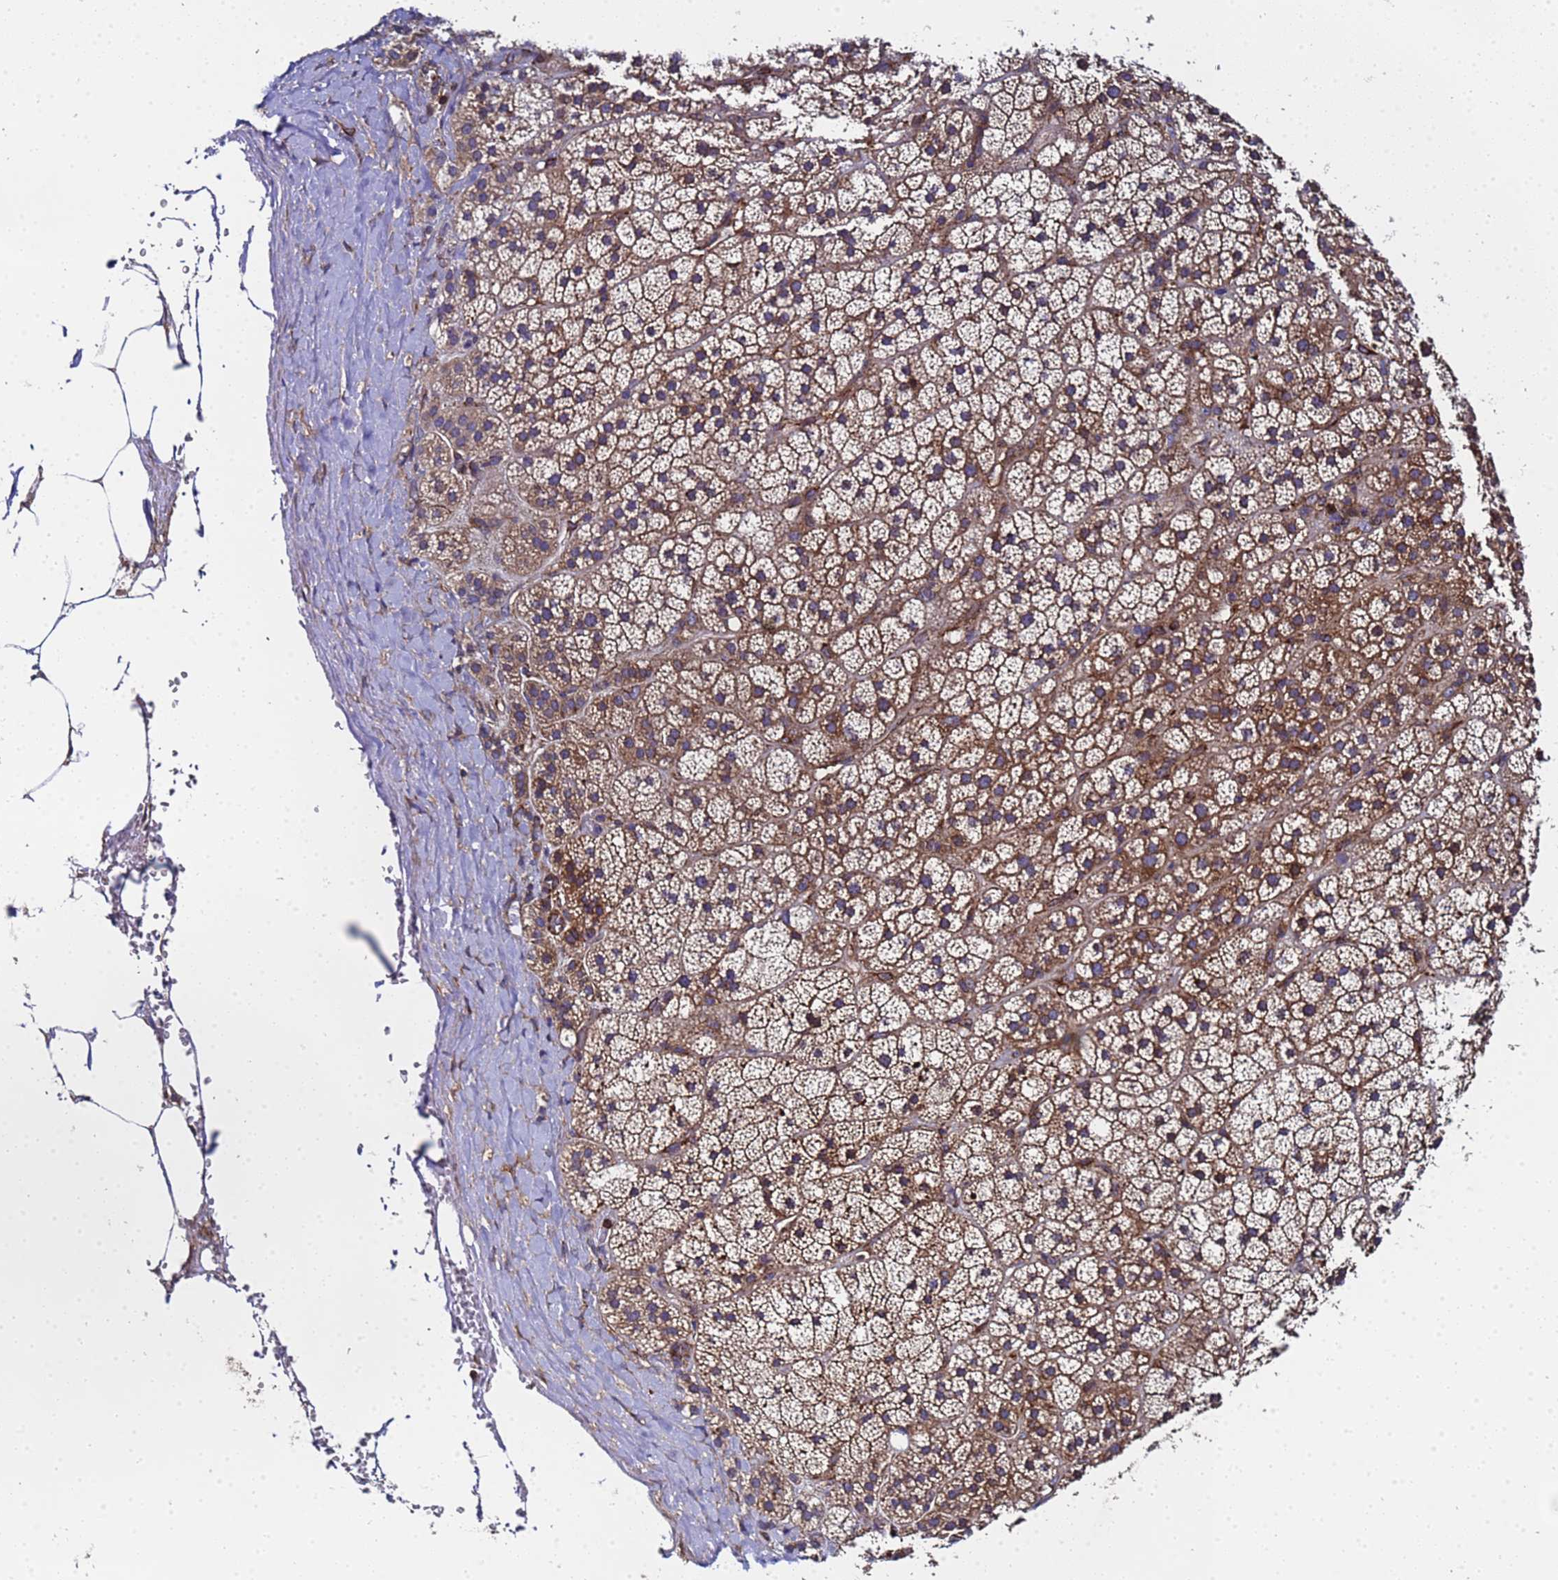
{"staining": {"intensity": "moderate", "quantity": "25%-75%", "location": "cytoplasmic/membranous"}, "tissue": "adrenal gland", "cell_type": "Glandular cells", "image_type": "normal", "snomed": [{"axis": "morphology", "description": "Normal tissue, NOS"}, {"axis": "topography", "description": "Adrenal gland"}], "caption": "Adrenal gland stained with DAB (3,3'-diaminobenzidine) IHC demonstrates medium levels of moderate cytoplasmic/membranous staining in approximately 25%-75% of glandular cells.", "gene": "MOCS1", "patient": {"sex": "female", "age": 70}}